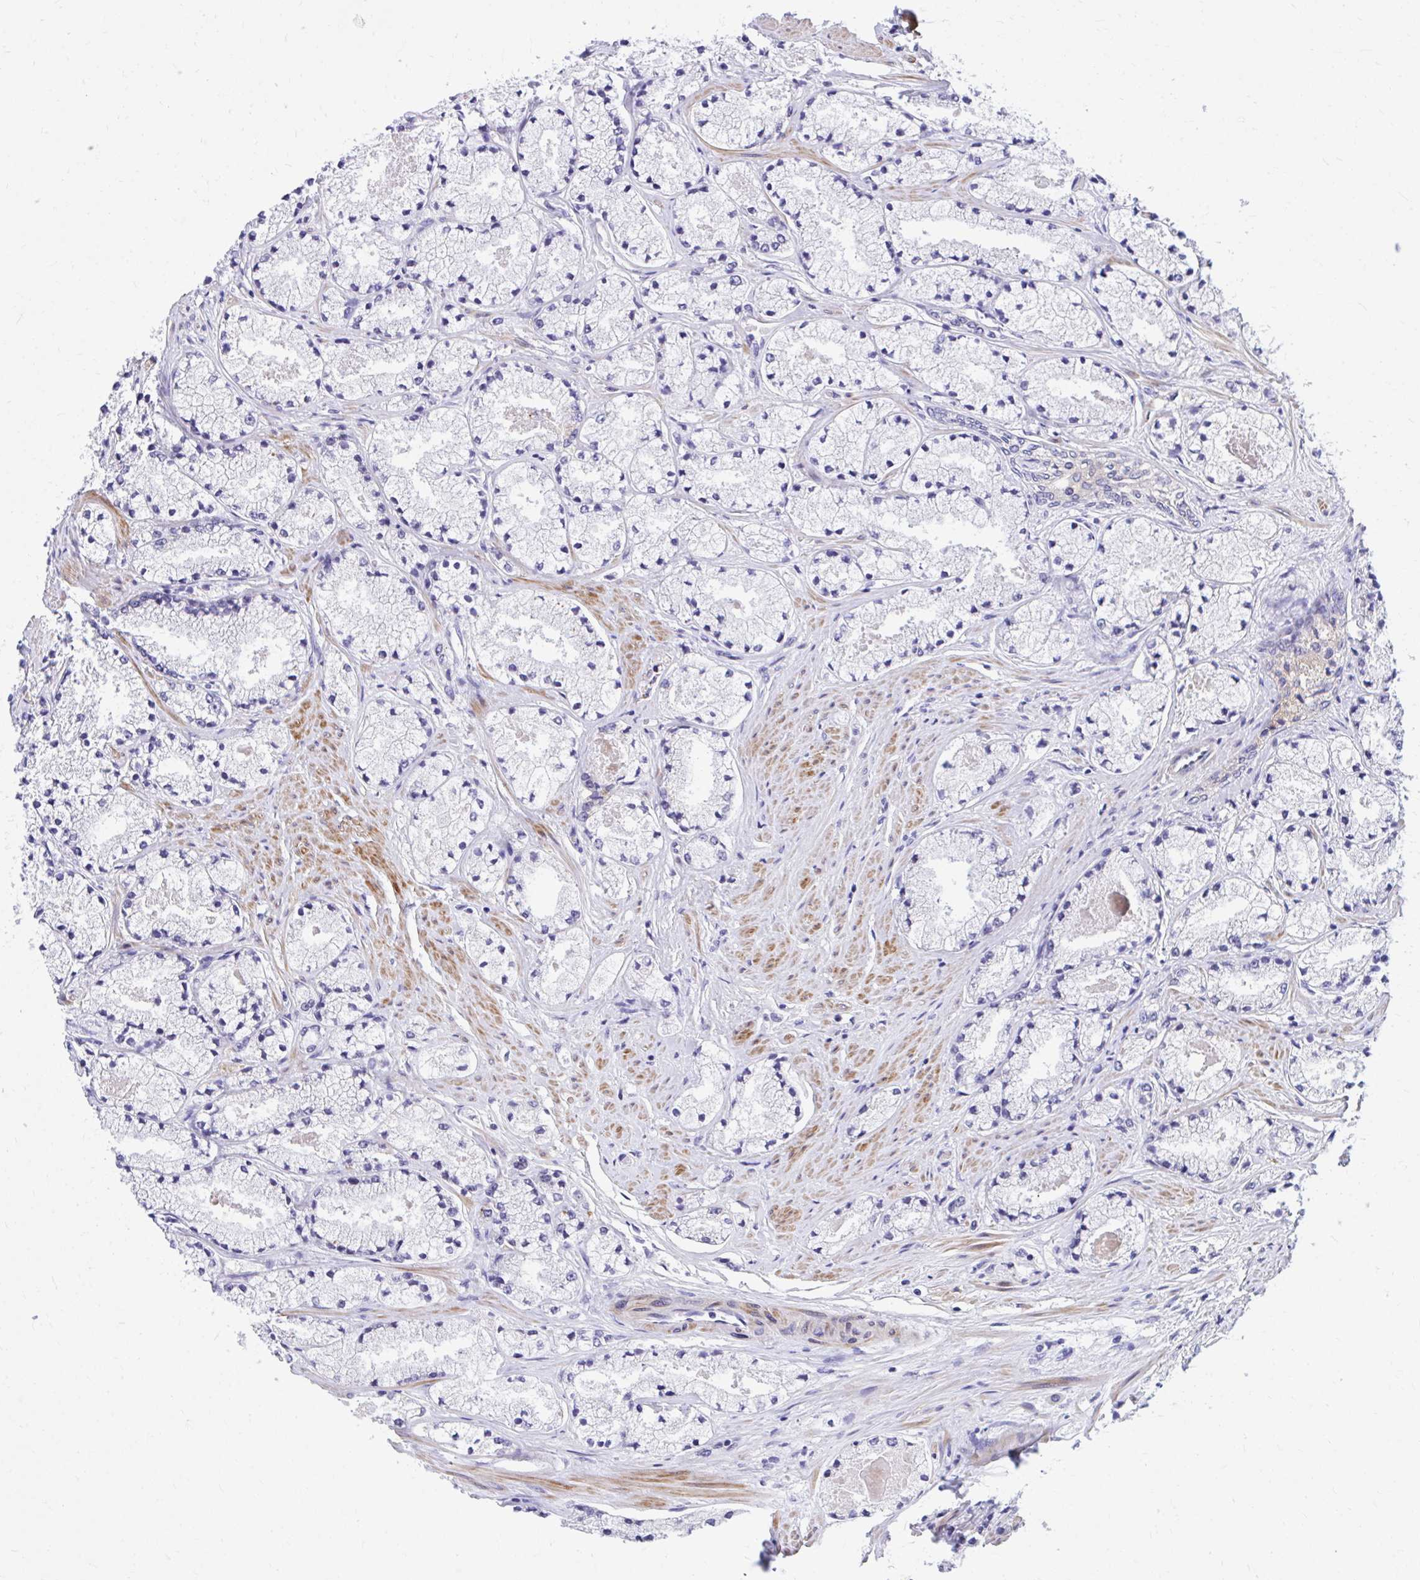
{"staining": {"intensity": "negative", "quantity": "none", "location": "none"}, "tissue": "prostate cancer", "cell_type": "Tumor cells", "image_type": "cancer", "snomed": [{"axis": "morphology", "description": "Adenocarcinoma, High grade"}, {"axis": "topography", "description": "Prostate"}], "caption": "Immunohistochemistry (IHC) of prostate cancer demonstrates no expression in tumor cells.", "gene": "ZBTB25", "patient": {"sex": "male", "age": 63}}